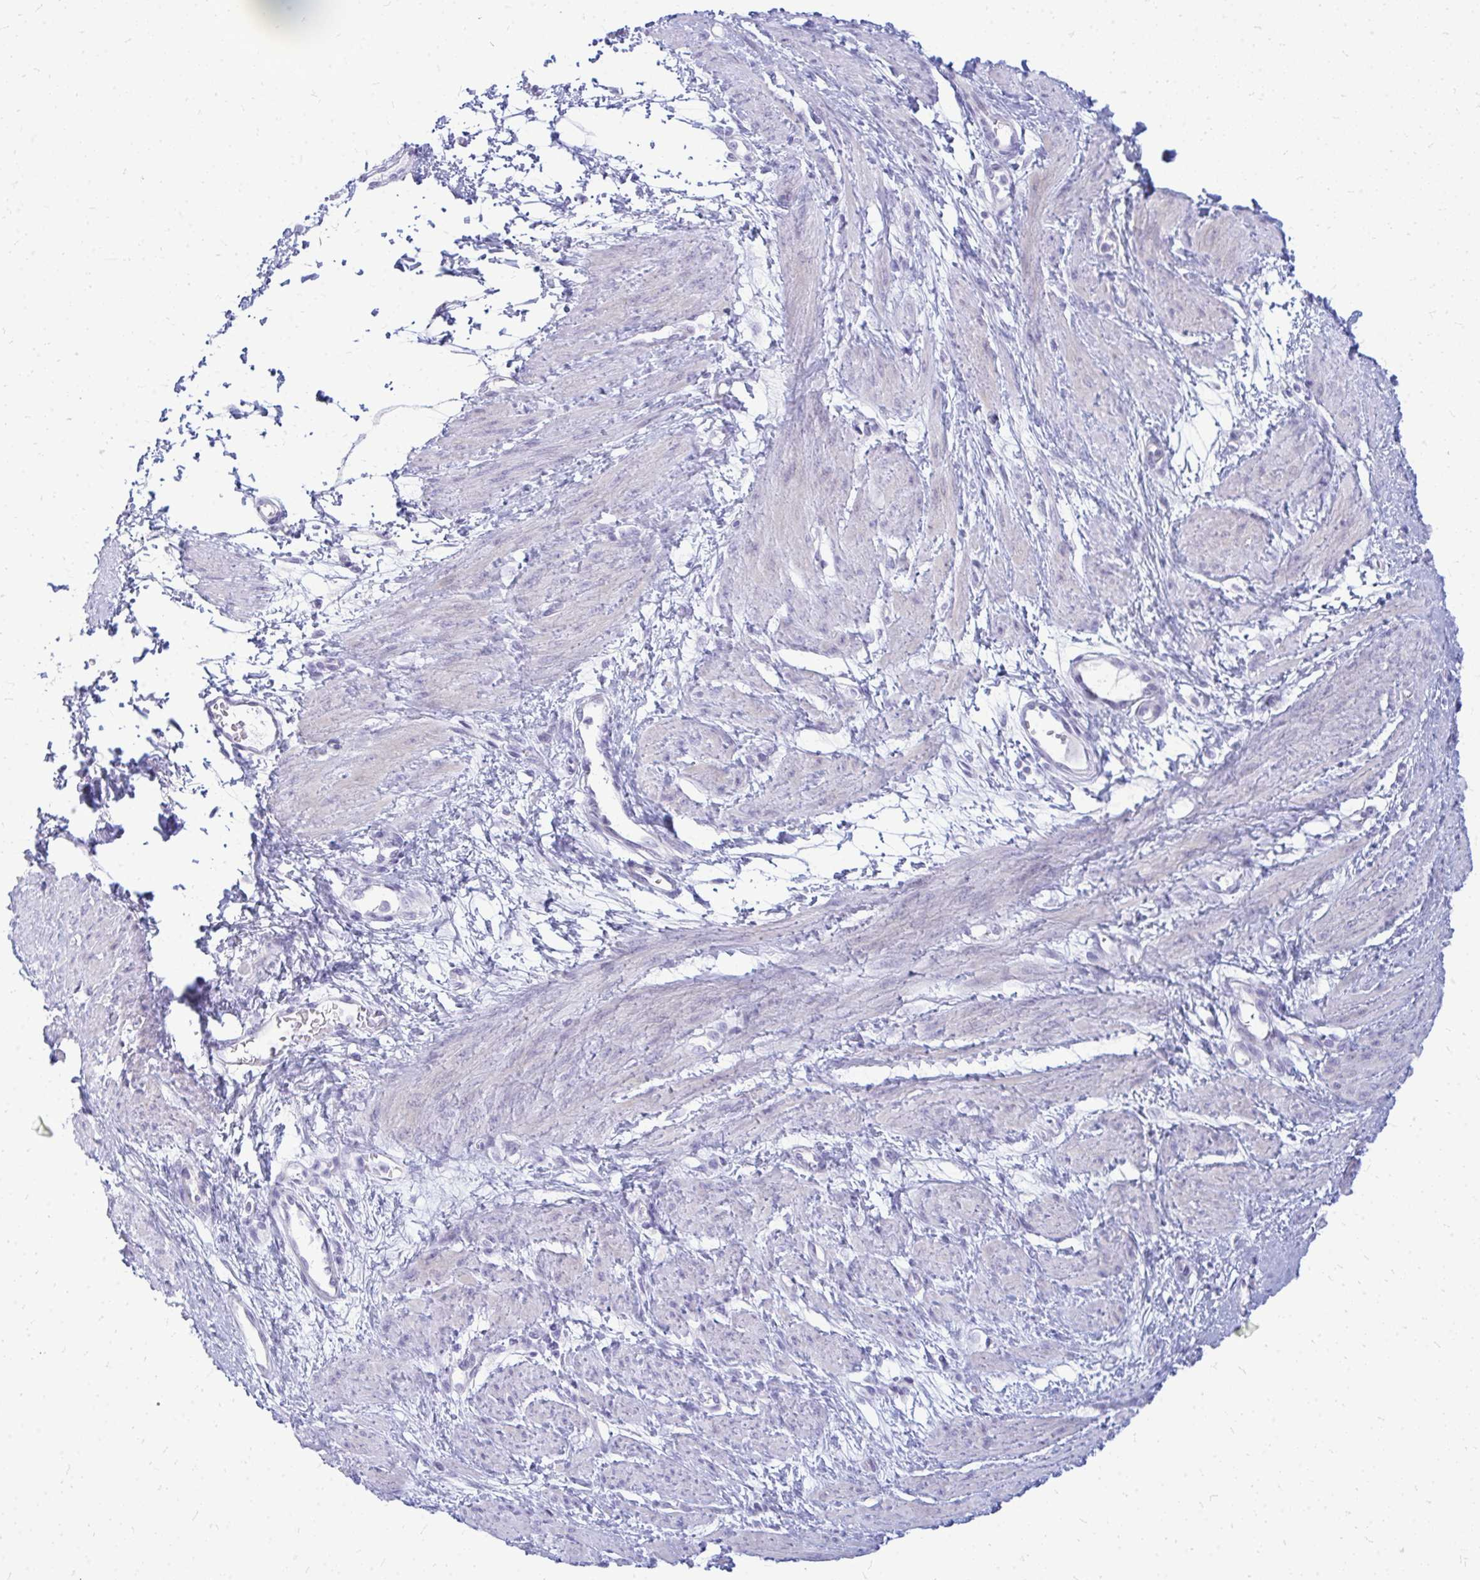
{"staining": {"intensity": "negative", "quantity": "none", "location": "none"}, "tissue": "smooth muscle", "cell_type": "Smooth muscle cells", "image_type": "normal", "snomed": [{"axis": "morphology", "description": "Normal tissue, NOS"}, {"axis": "topography", "description": "Smooth muscle"}, {"axis": "topography", "description": "Uterus"}], "caption": "High power microscopy photomicrograph of an immunohistochemistry (IHC) image of unremarkable smooth muscle, revealing no significant expression in smooth muscle cells. The staining is performed using DAB (3,3'-diaminobenzidine) brown chromogen with nuclei counter-stained in using hematoxylin.", "gene": "TSPEAR", "patient": {"sex": "female", "age": 39}}